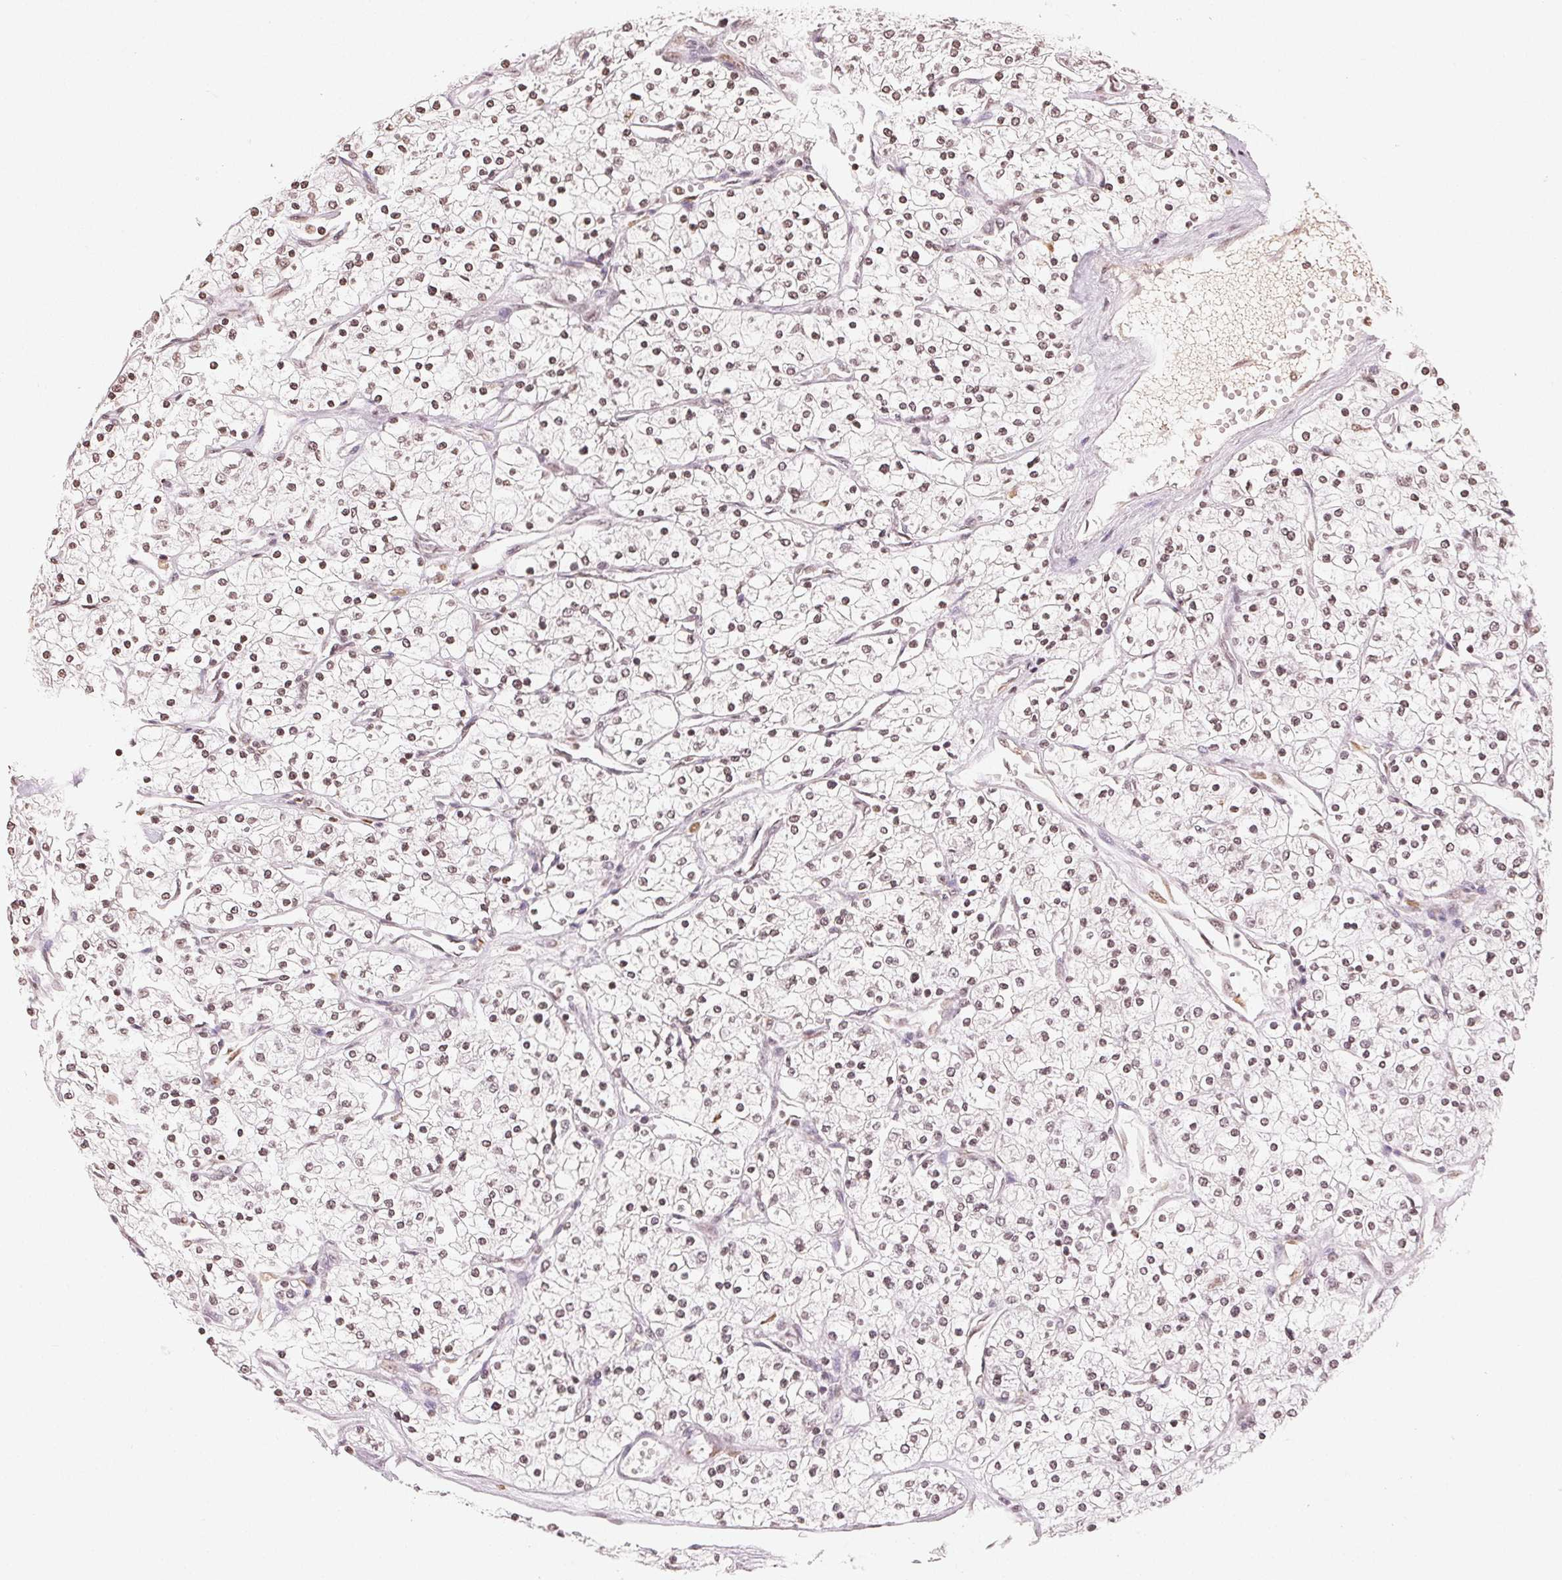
{"staining": {"intensity": "weak", "quantity": ">75%", "location": "nuclear"}, "tissue": "renal cancer", "cell_type": "Tumor cells", "image_type": "cancer", "snomed": [{"axis": "morphology", "description": "Adenocarcinoma, NOS"}, {"axis": "topography", "description": "Kidney"}], "caption": "This photomicrograph reveals IHC staining of human renal cancer, with low weak nuclear positivity in about >75% of tumor cells.", "gene": "TBP", "patient": {"sex": "male", "age": 80}}